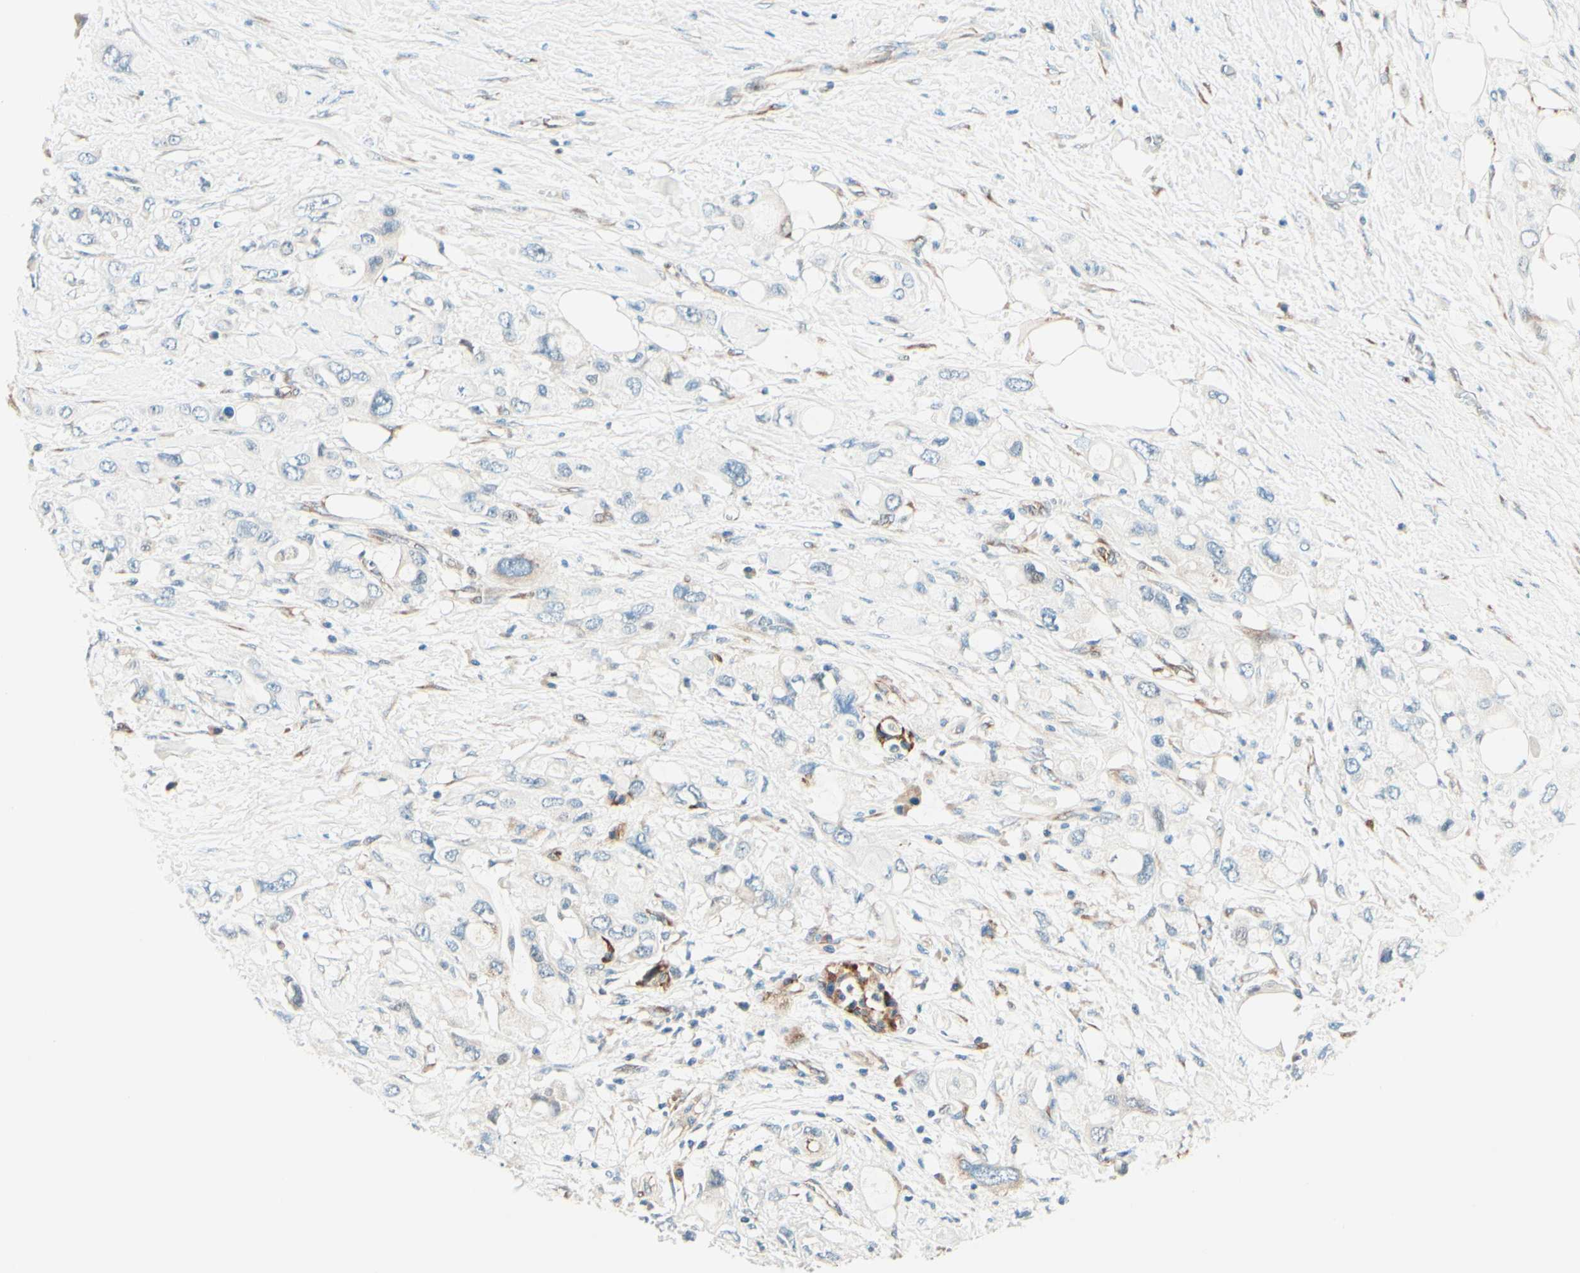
{"staining": {"intensity": "negative", "quantity": "none", "location": "none"}, "tissue": "pancreatic cancer", "cell_type": "Tumor cells", "image_type": "cancer", "snomed": [{"axis": "morphology", "description": "Adenocarcinoma, NOS"}, {"axis": "topography", "description": "Pancreas"}], "caption": "Immunohistochemistry of pancreatic cancer (adenocarcinoma) displays no staining in tumor cells.", "gene": "TAOK2", "patient": {"sex": "female", "age": 56}}